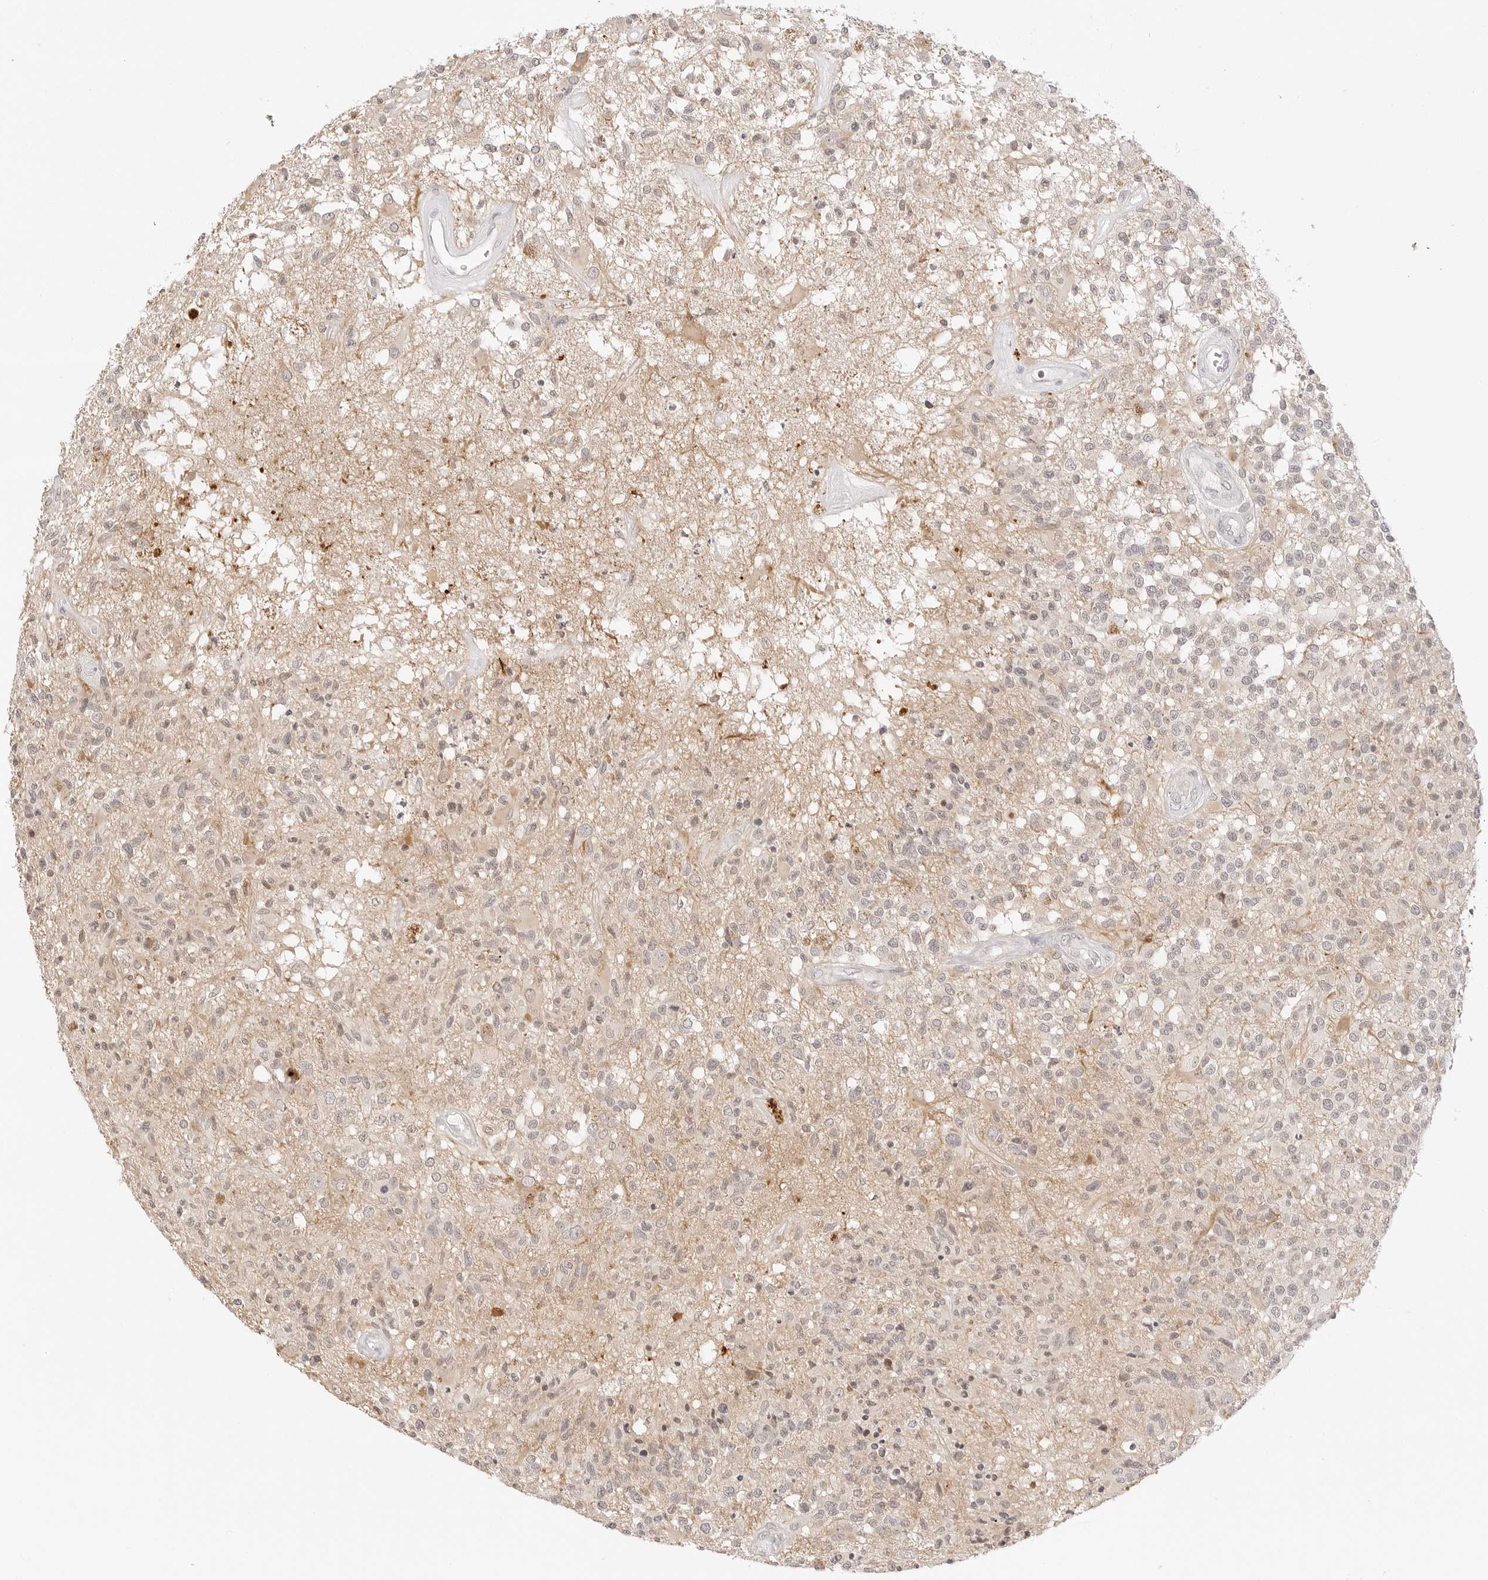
{"staining": {"intensity": "negative", "quantity": "none", "location": "none"}, "tissue": "glioma", "cell_type": "Tumor cells", "image_type": "cancer", "snomed": [{"axis": "morphology", "description": "Glioma, malignant, High grade"}, {"axis": "morphology", "description": "Glioblastoma, NOS"}, {"axis": "topography", "description": "Brain"}], "caption": "Immunohistochemical staining of glioblastoma reveals no significant positivity in tumor cells.", "gene": "GNAS", "patient": {"sex": "male", "age": 60}}